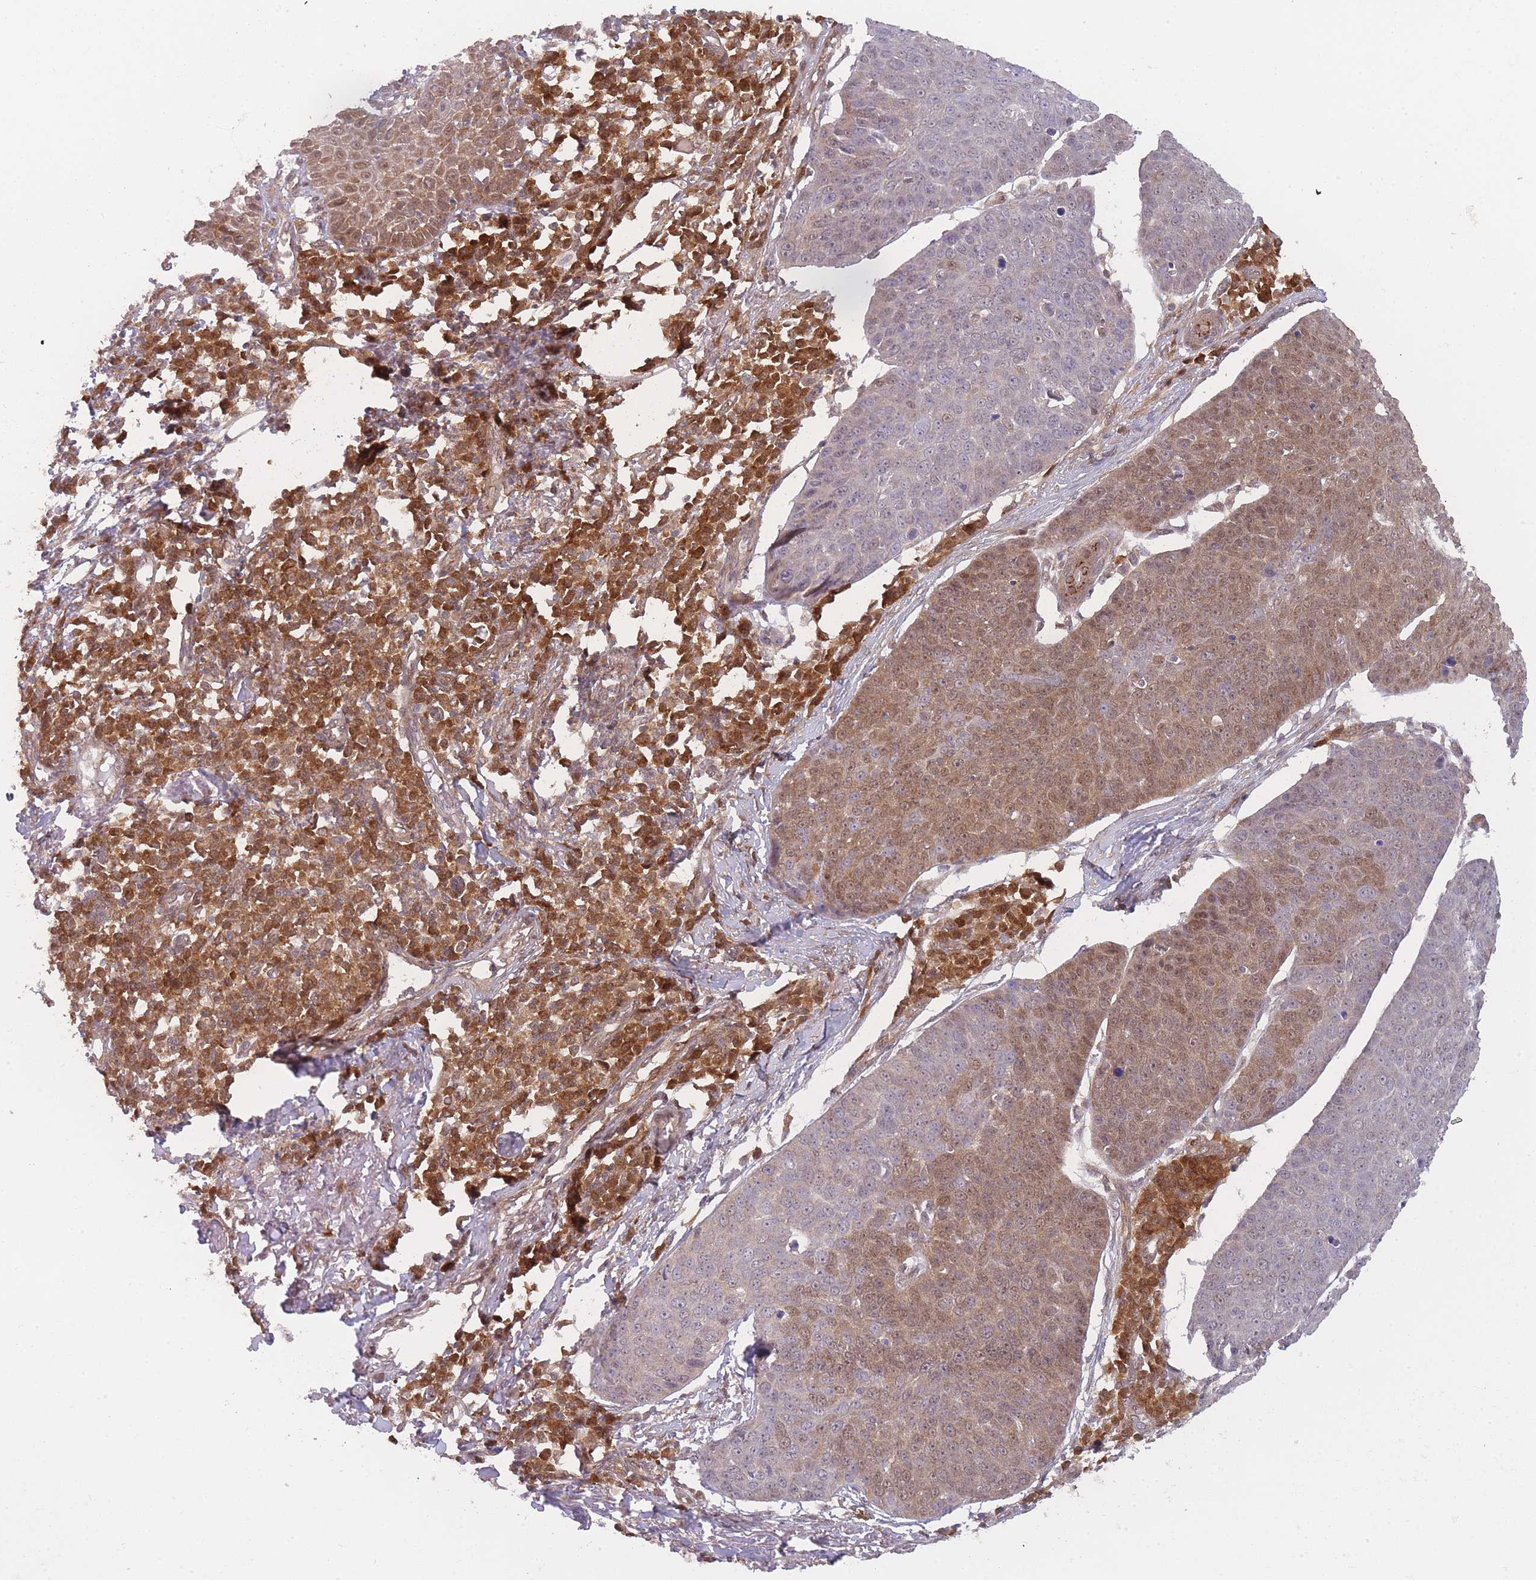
{"staining": {"intensity": "moderate", "quantity": "25%-75%", "location": "cytoplasmic/membranous,nuclear"}, "tissue": "skin cancer", "cell_type": "Tumor cells", "image_type": "cancer", "snomed": [{"axis": "morphology", "description": "Squamous cell carcinoma, NOS"}, {"axis": "topography", "description": "Skin"}], "caption": "An immunohistochemistry (IHC) micrograph of neoplastic tissue is shown. Protein staining in brown labels moderate cytoplasmic/membranous and nuclear positivity in squamous cell carcinoma (skin) within tumor cells.", "gene": "MRI1", "patient": {"sex": "male", "age": 71}}